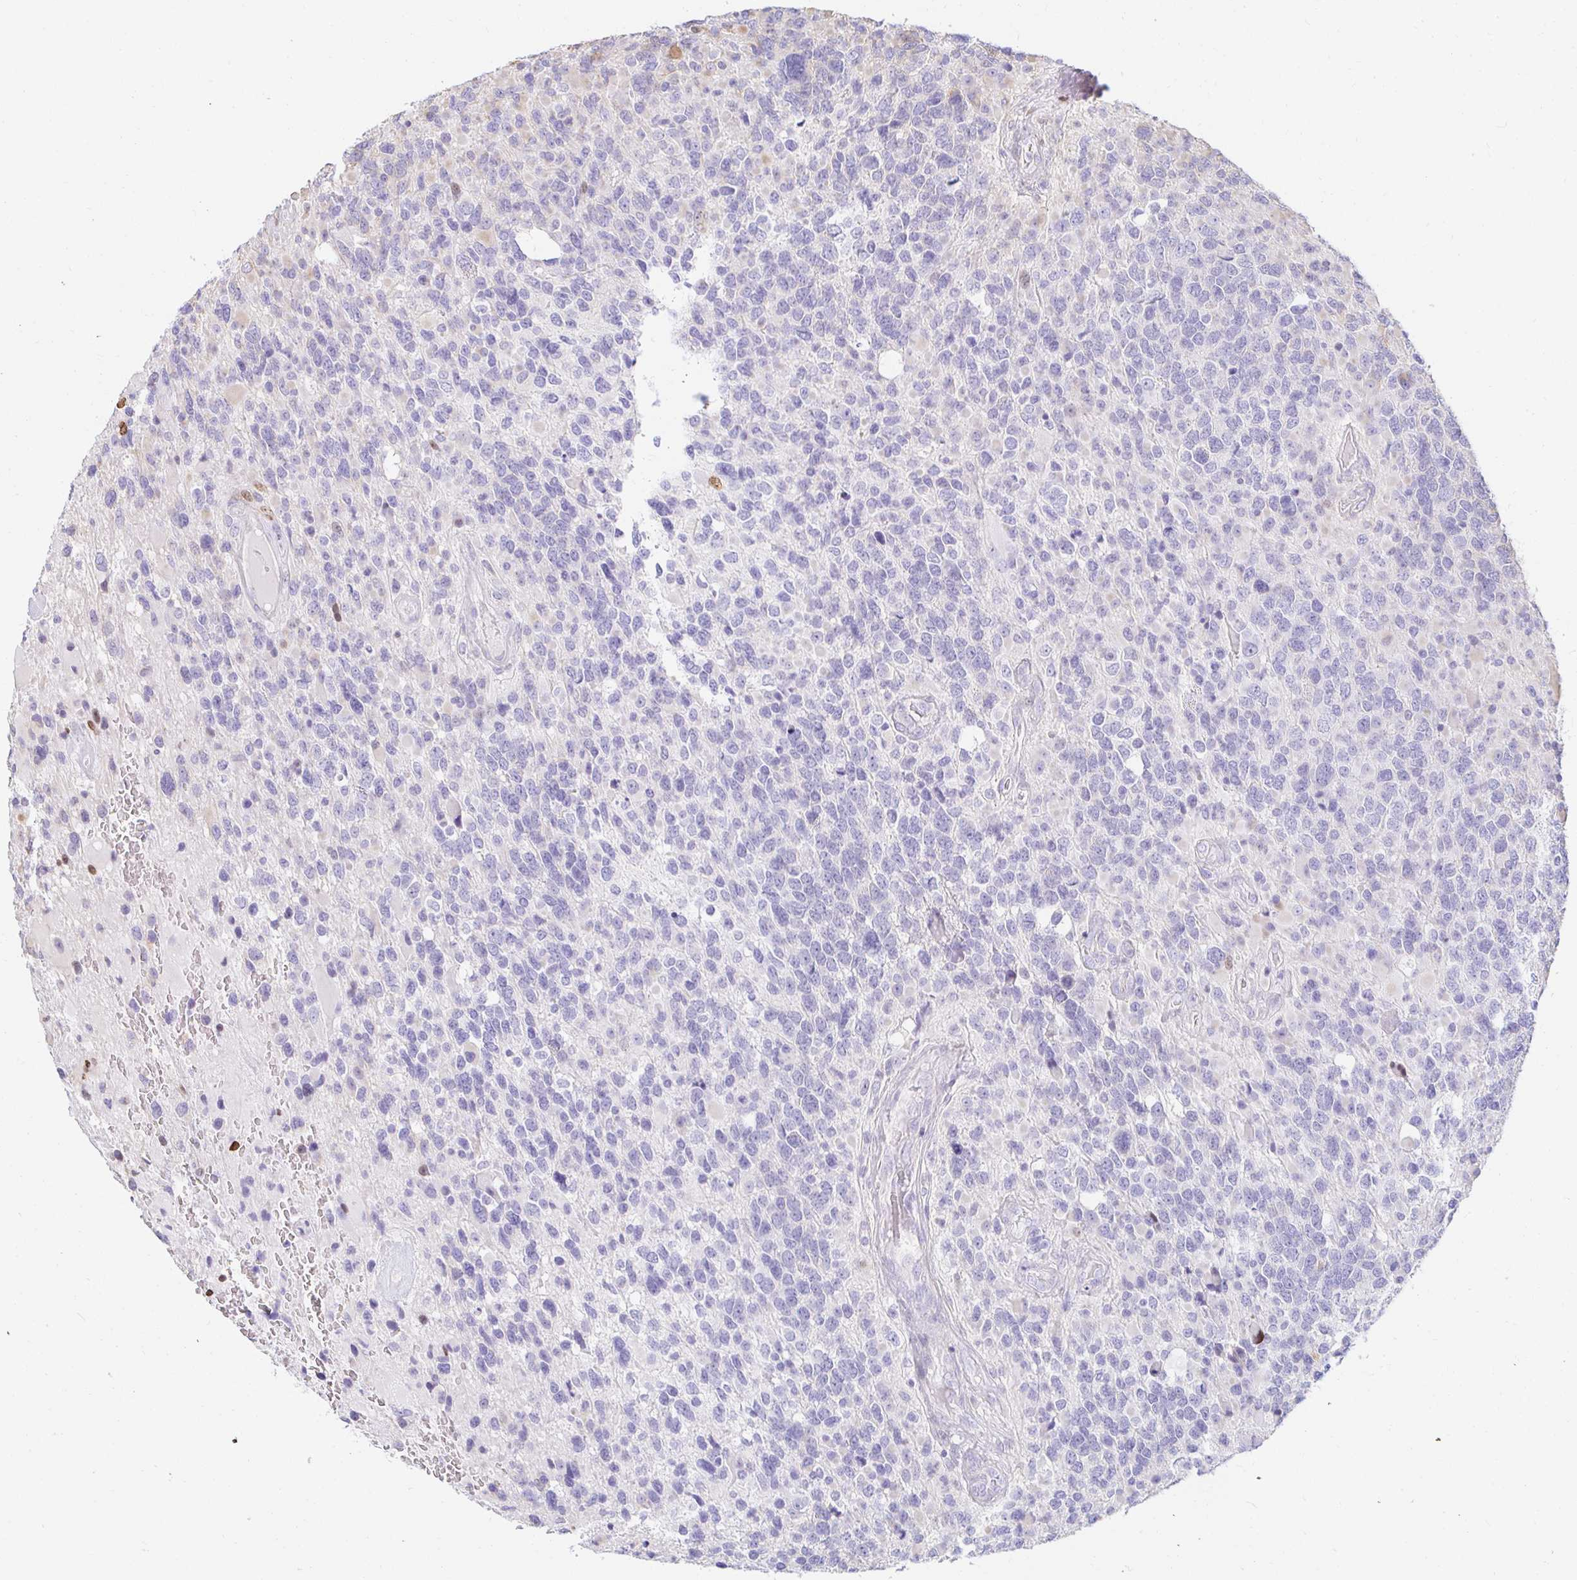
{"staining": {"intensity": "negative", "quantity": "none", "location": "none"}, "tissue": "glioma", "cell_type": "Tumor cells", "image_type": "cancer", "snomed": [{"axis": "morphology", "description": "Glioma, malignant, High grade"}, {"axis": "topography", "description": "Brain"}], "caption": "Tumor cells are negative for brown protein staining in malignant high-grade glioma.", "gene": "CAPSL", "patient": {"sex": "female", "age": 40}}